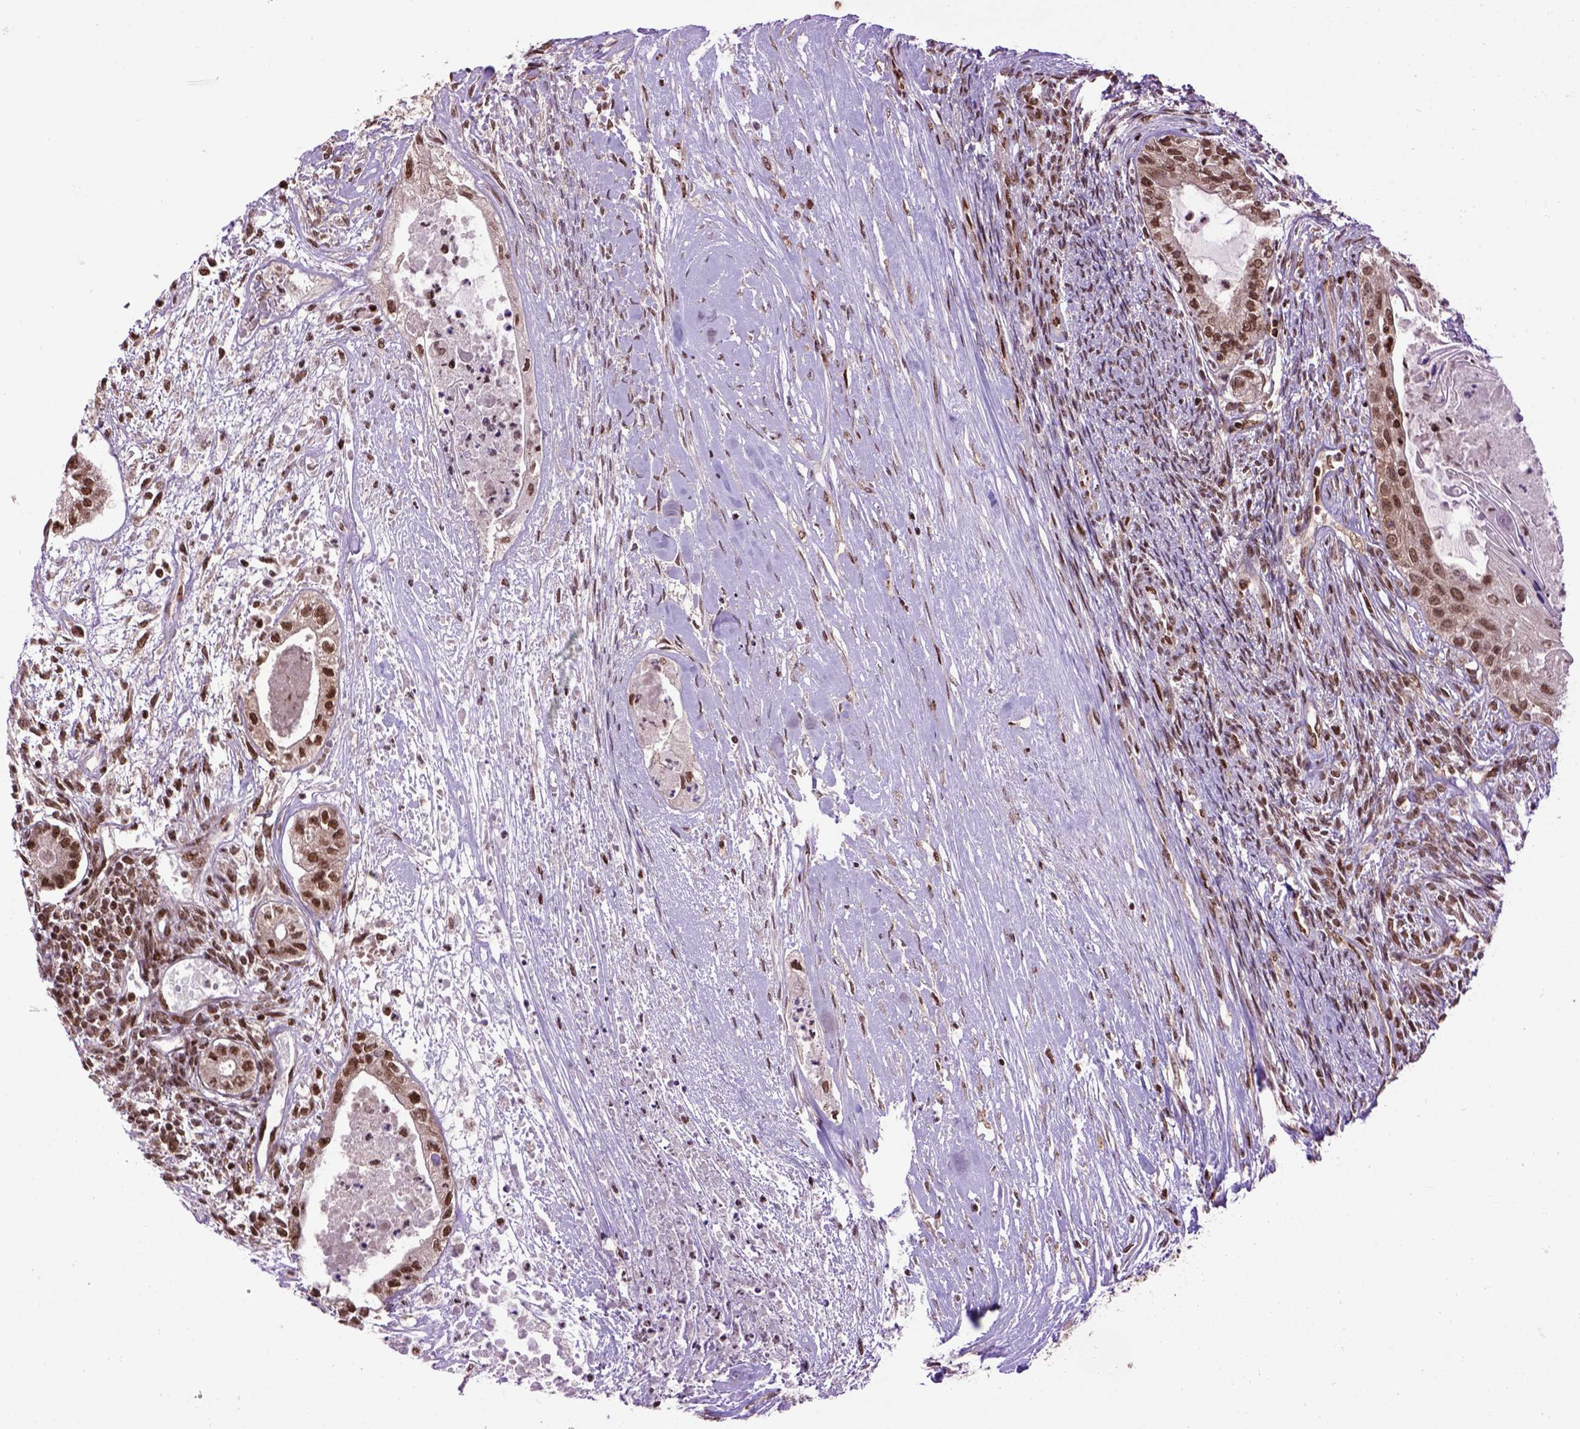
{"staining": {"intensity": "strong", "quantity": ">75%", "location": "nuclear"}, "tissue": "testis cancer", "cell_type": "Tumor cells", "image_type": "cancer", "snomed": [{"axis": "morphology", "description": "Carcinoma, Embryonal, NOS"}, {"axis": "topography", "description": "Testis"}], "caption": "A high-resolution image shows immunohistochemistry (IHC) staining of testis embryonal carcinoma, which displays strong nuclear staining in approximately >75% of tumor cells. Nuclei are stained in blue.", "gene": "CELF1", "patient": {"sex": "male", "age": 37}}